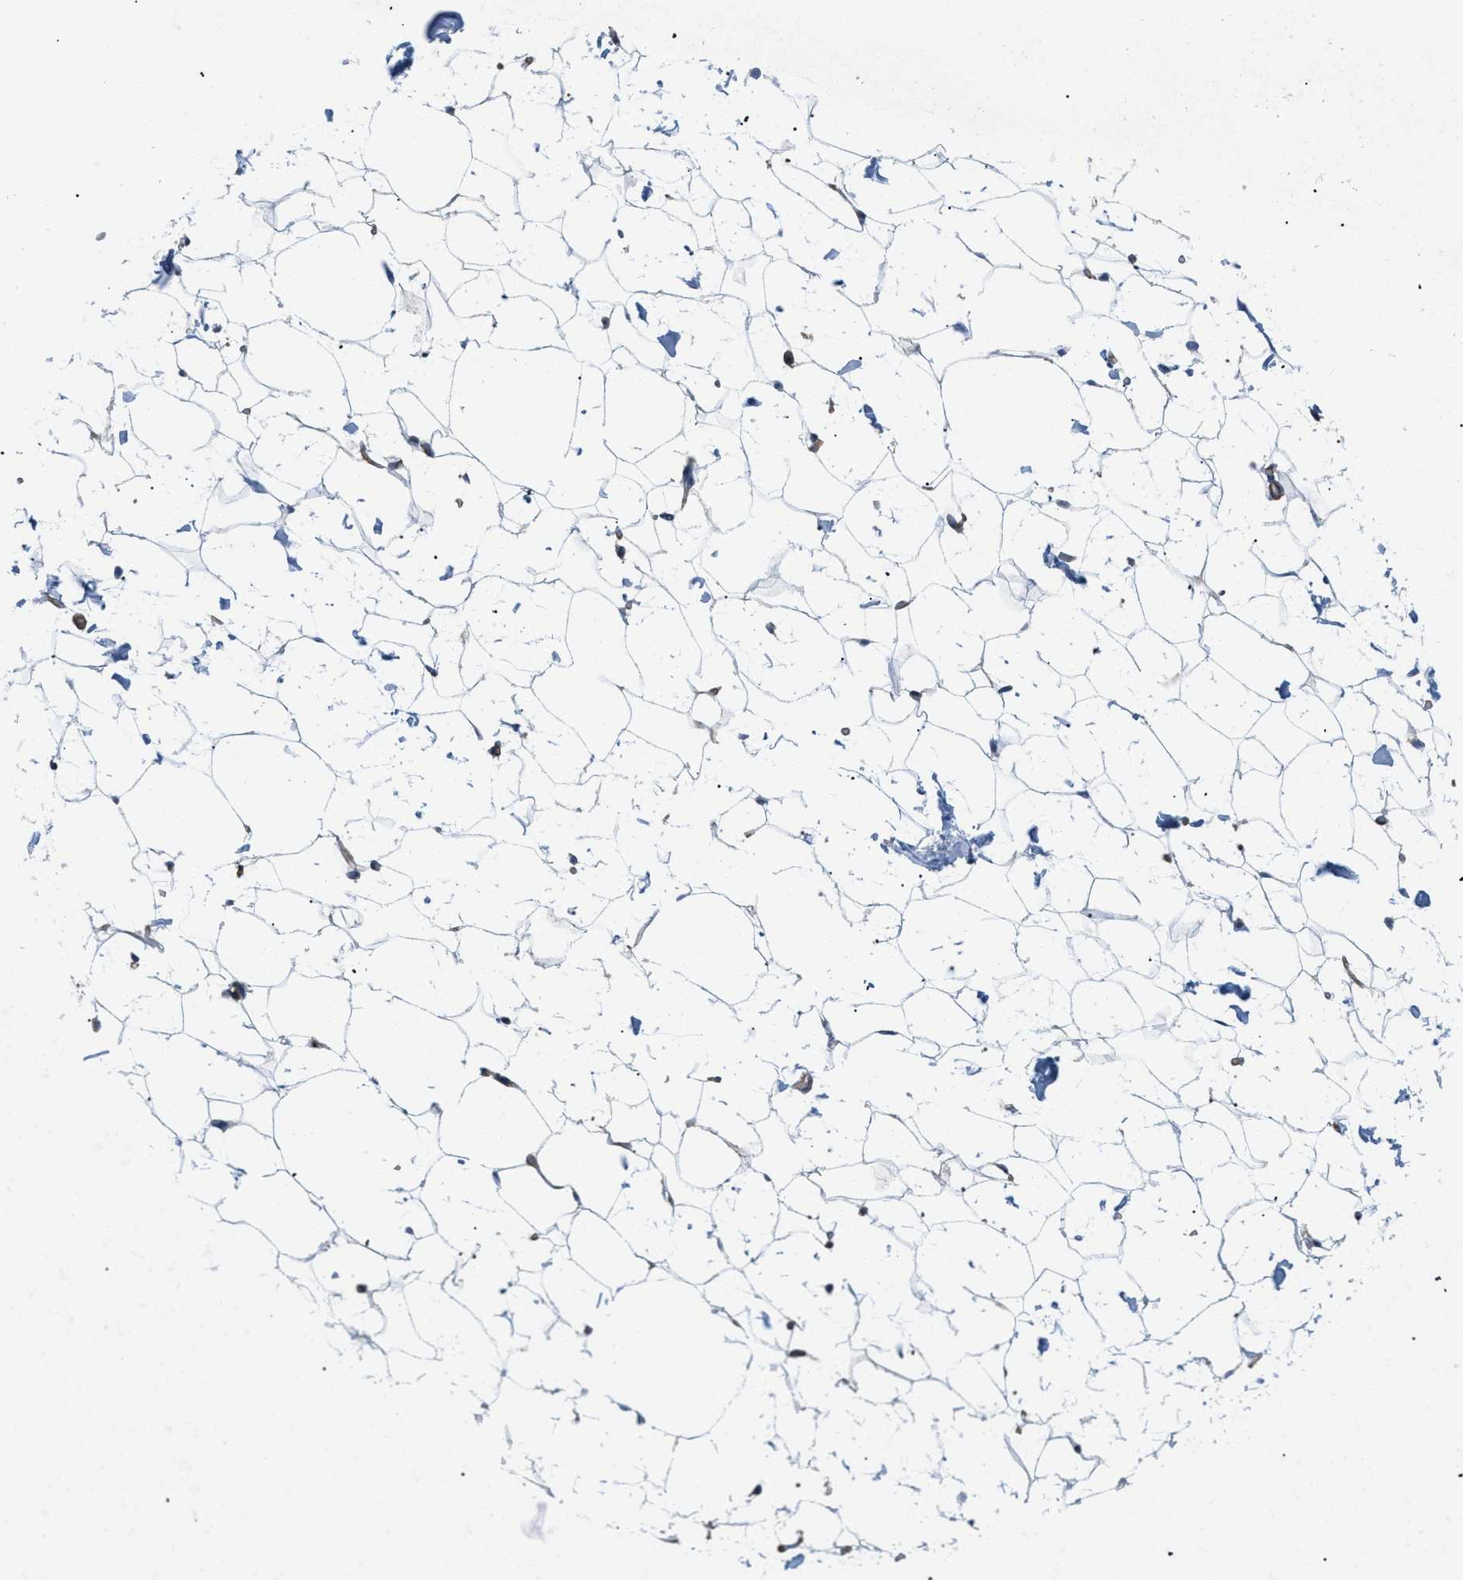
{"staining": {"intensity": "negative", "quantity": "none", "location": "none"}, "tissue": "adipose tissue", "cell_type": "Adipocytes", "image_type": "normal", "snomed": [{"axis": "morphology", "description": "Normal tissue, NOS"}, {"axis": "topography", "description": "Breast"}, {"axis": "topography", "description": "Soft tissue"}], "caption": "DAB (3,3'-diaminobenzidine) immunohistochemical staining of benign human adipose tissue demonstrates no significant staining in adipocytes.", "gene": "ATP2A3", "patient": {"sex": "female", "age": 75}}